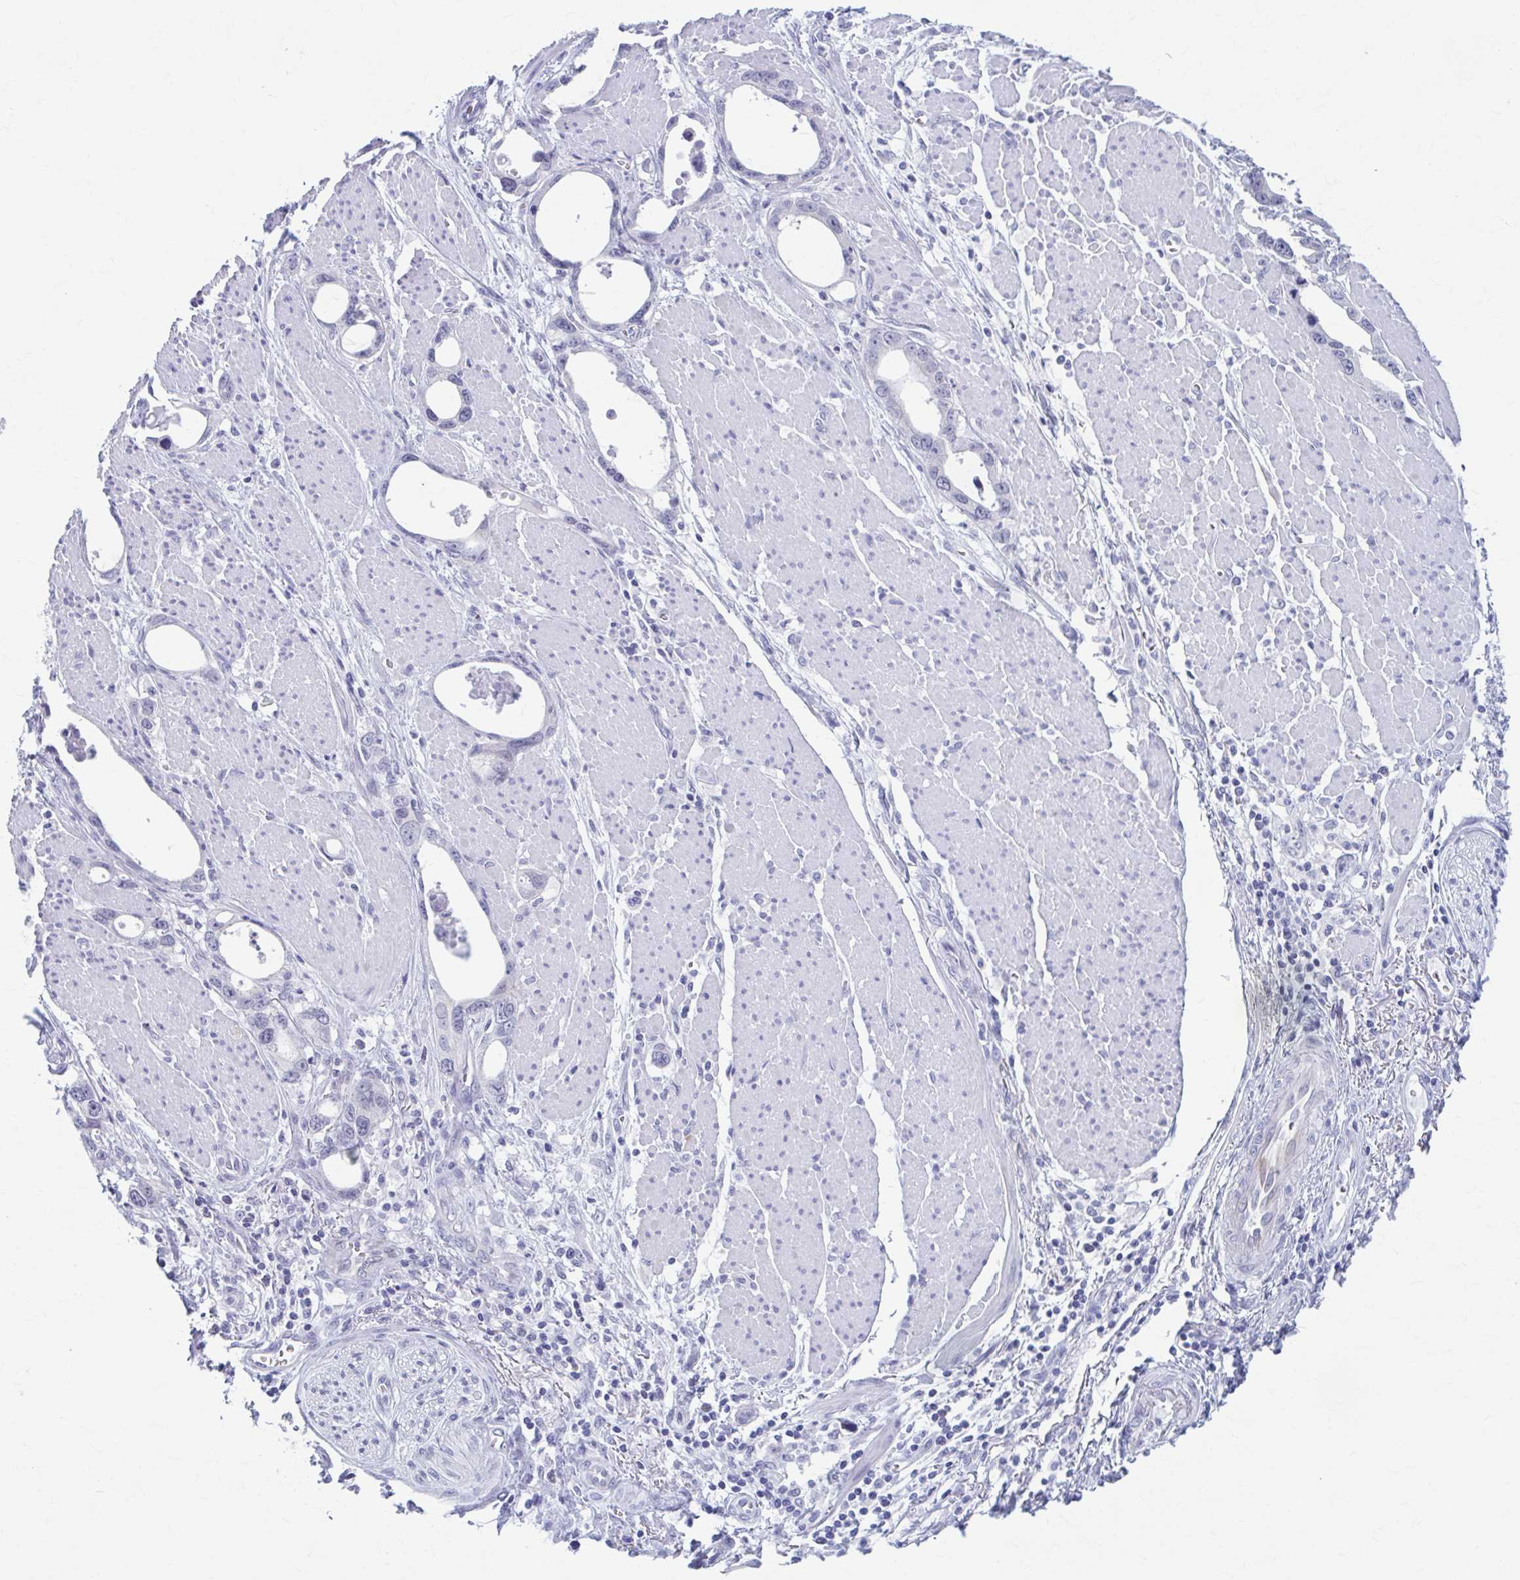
{"staining": {"intensity": "negative", "quantity": "none", "location": "none"}, "tissue": "stomach cancer", "cell_type": "Tumor cells", "image_type": "cancer", "snomed": [{"axis": "morphology", "description": "Adenocarcinoma, NOS"}, {"axis": "topography", "description": "Stomach, upper"}], "caption": "There is no significant expression in tumor cells of stomach adenocarcinoma. (Immunohistochemistry, brightfield microscopy, high magnification).", "gene": "CCDC105", "patient": {"sex": "male", "age": 74}}